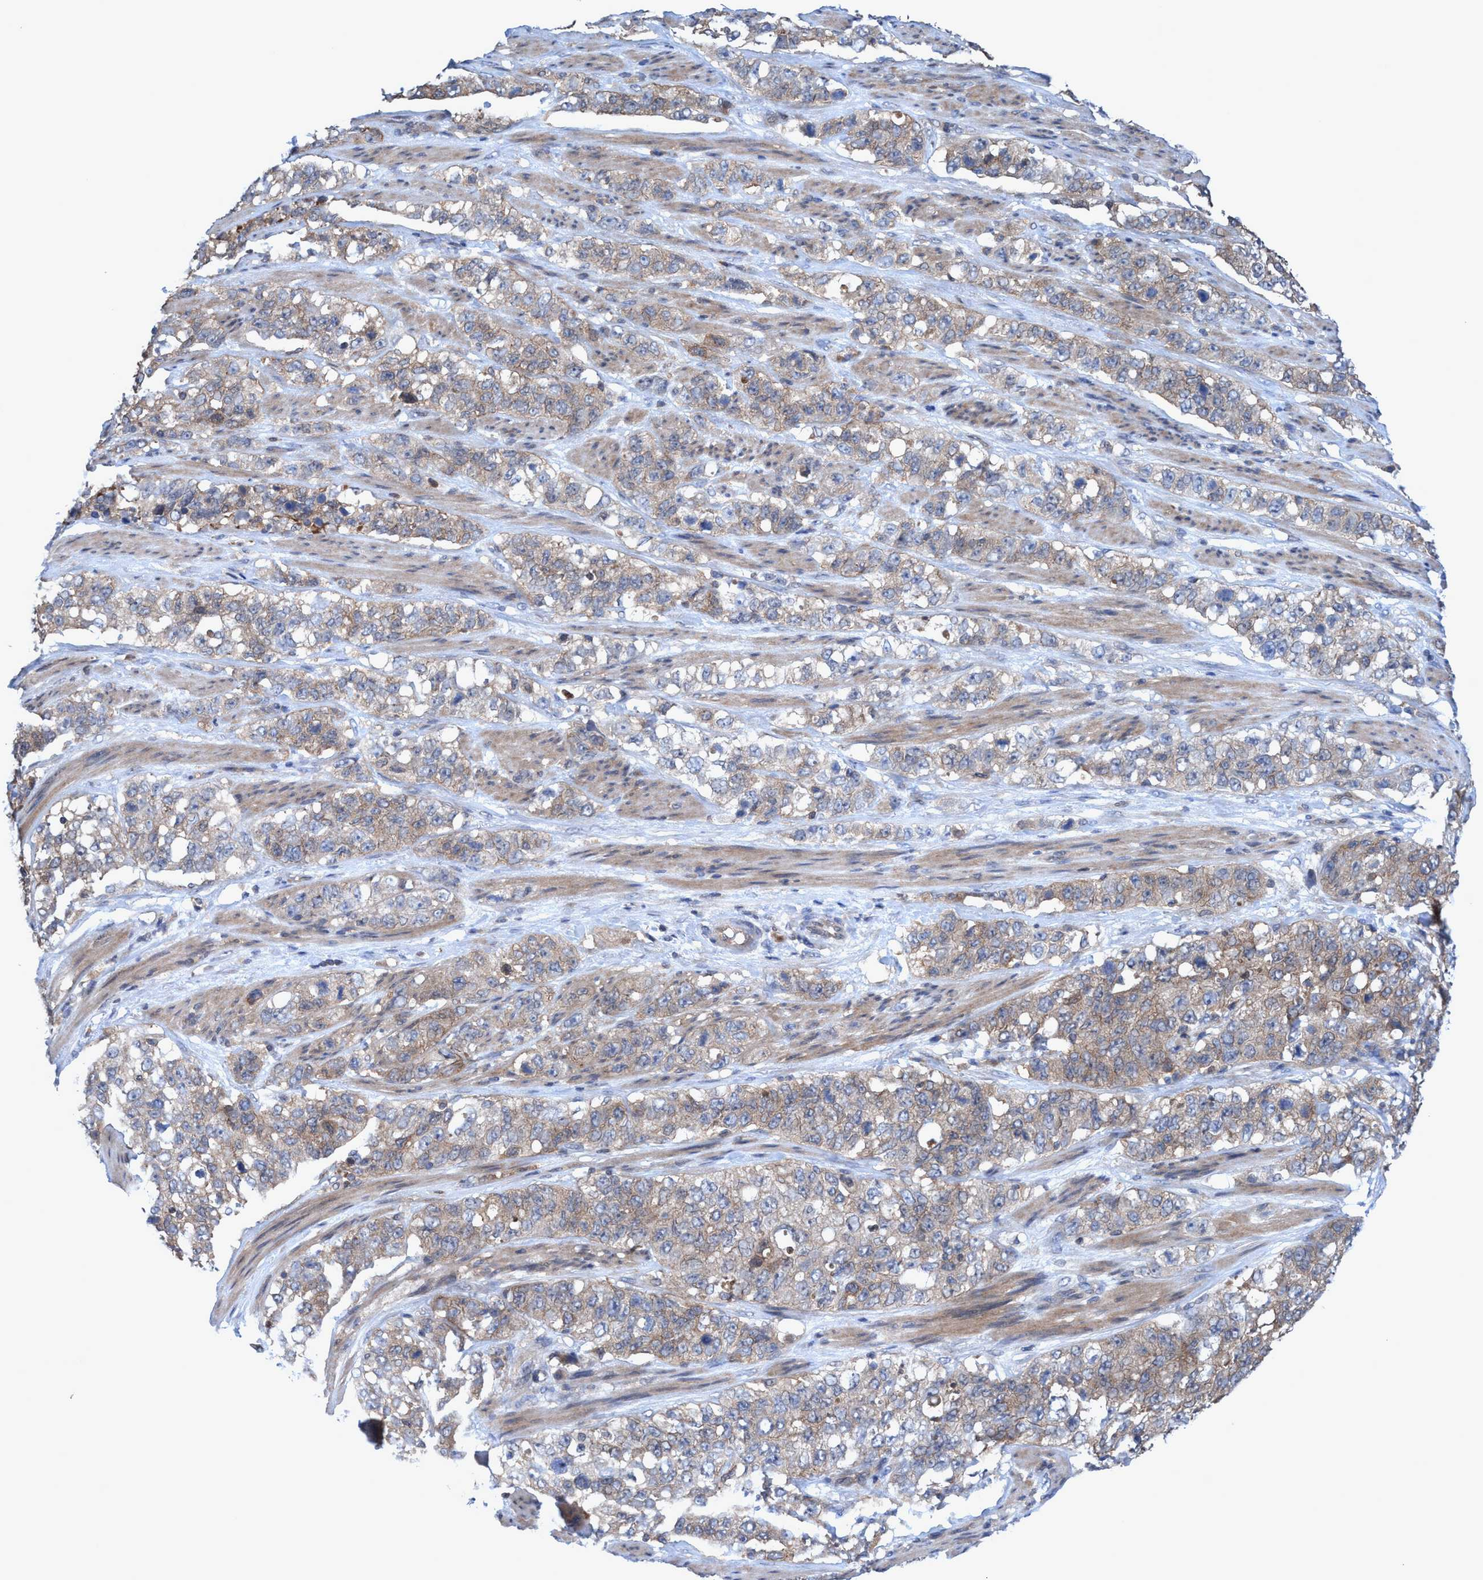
{"staining": {"intensity": "weak", "quantity": ">75%", "location": "cytoplasmic/membranous"}, "tissue": "stomach cancer", "cell_type": "Tumor cells", "image_type": "cancer", "snomed": [{"axis": "morphology", "description": "Adenocarcinoma, NOS"}, {"axis": "topography", "description": "Stomach"}], "caption": "Tumor cells demonstrate low levels of weak cytoplasmic/membranous expression in about >75% of cells in human adenocarcinoma (stomach). (Stains: DAB (3,3'-diaminobenzidine) in brown, nuclei in blue, Microscopy: brightfield microscopy at high magnification).", "gene": "GLOD4", "patient": {"sex": "male", "age": 48}}